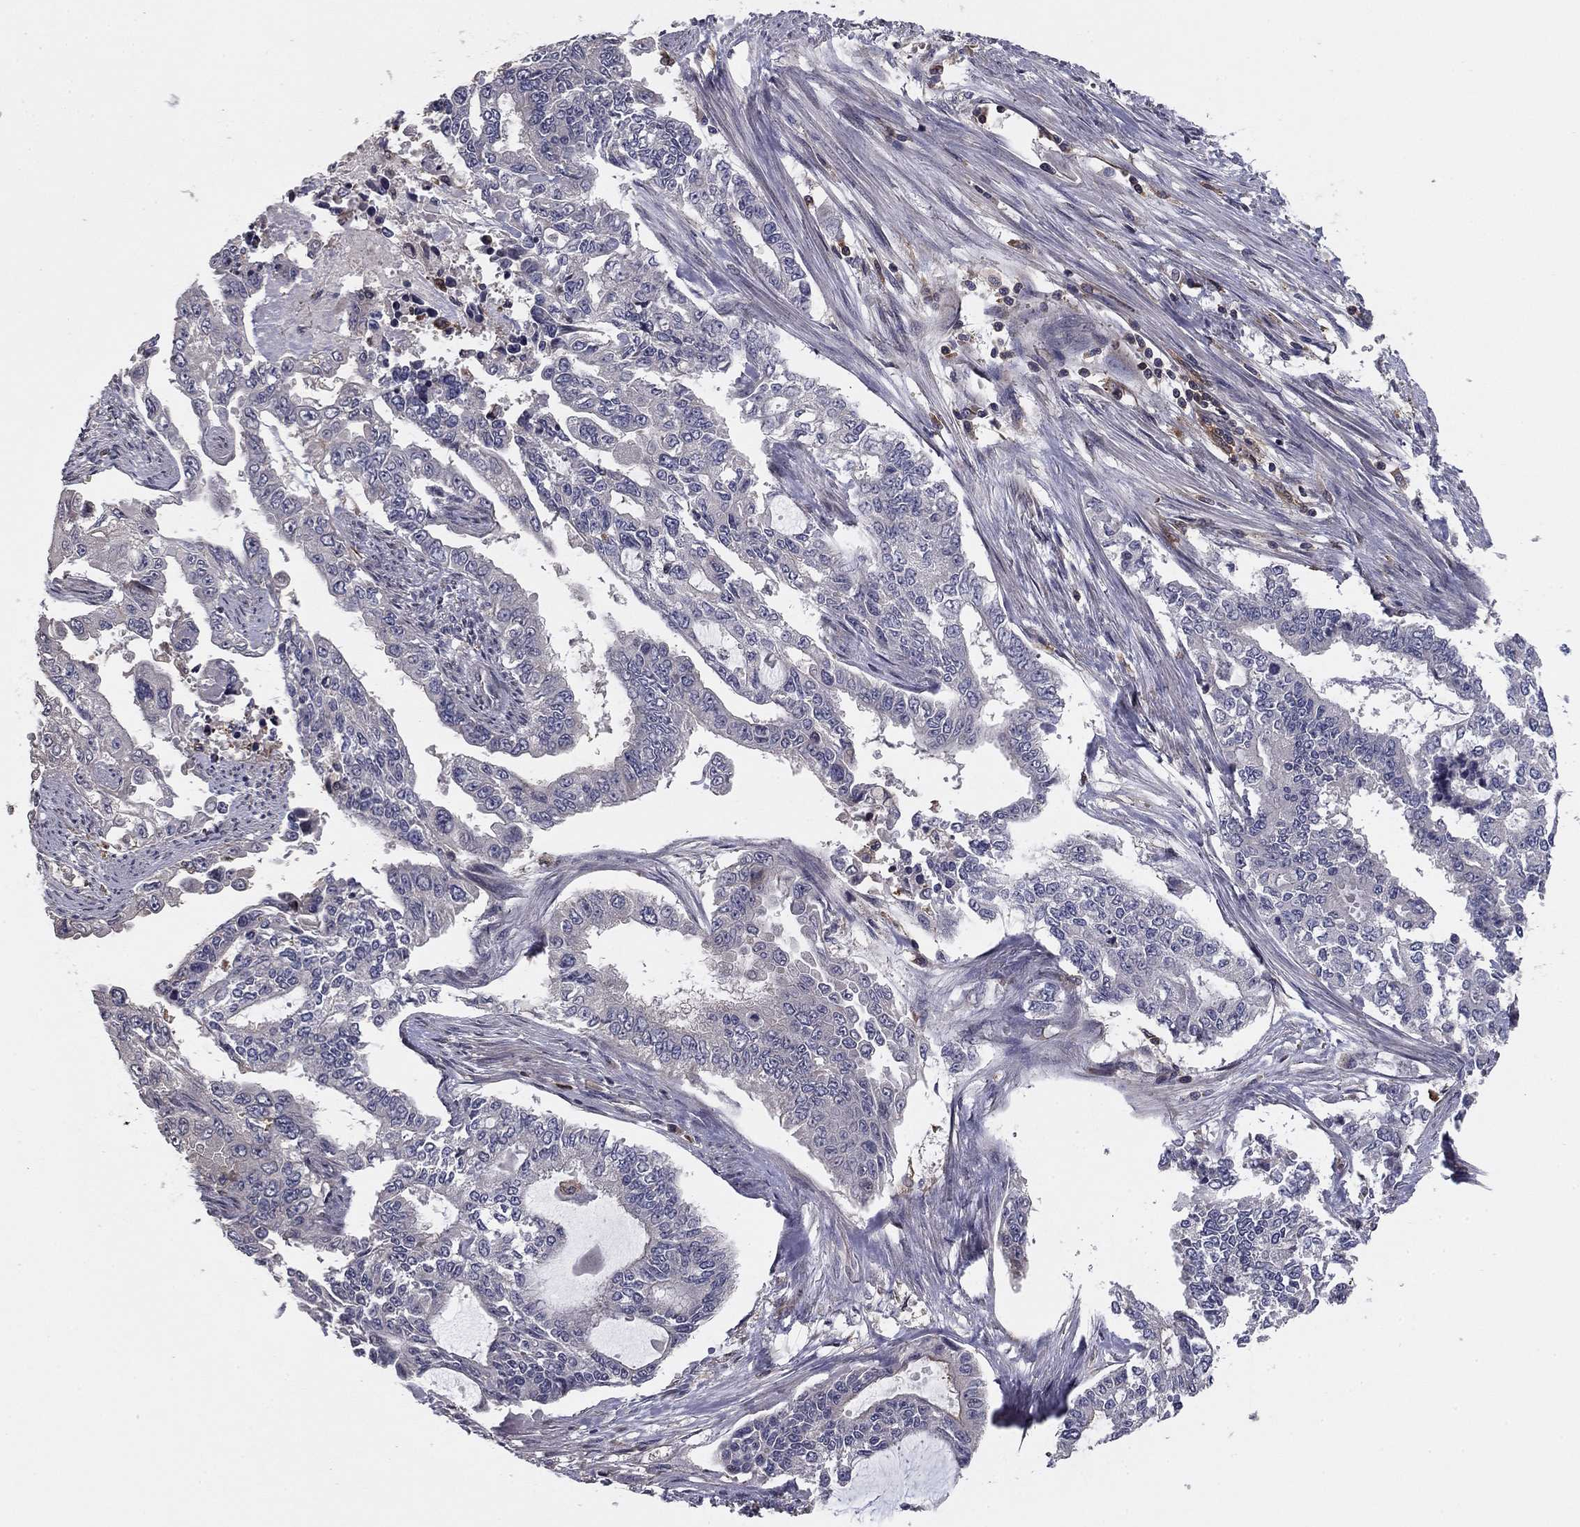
{"staining": {"intensity": "negative", "quantity": "none", "location": "none"}, "tissue": "endometrial cancer", "cell_type": "Tumor cells", "image_type": "cancer", "snomed": [{"axis": "morphology", "description": "Adenocarcinoma, NOS"}, {"axis": "topography", "description": "Uterus"}], "caption": "The IHC image has no significant staining in tumor cells of endometrial cancer tissue.", "gene": "PLCB2", "patient": {"sex": "female", "age": 59}}